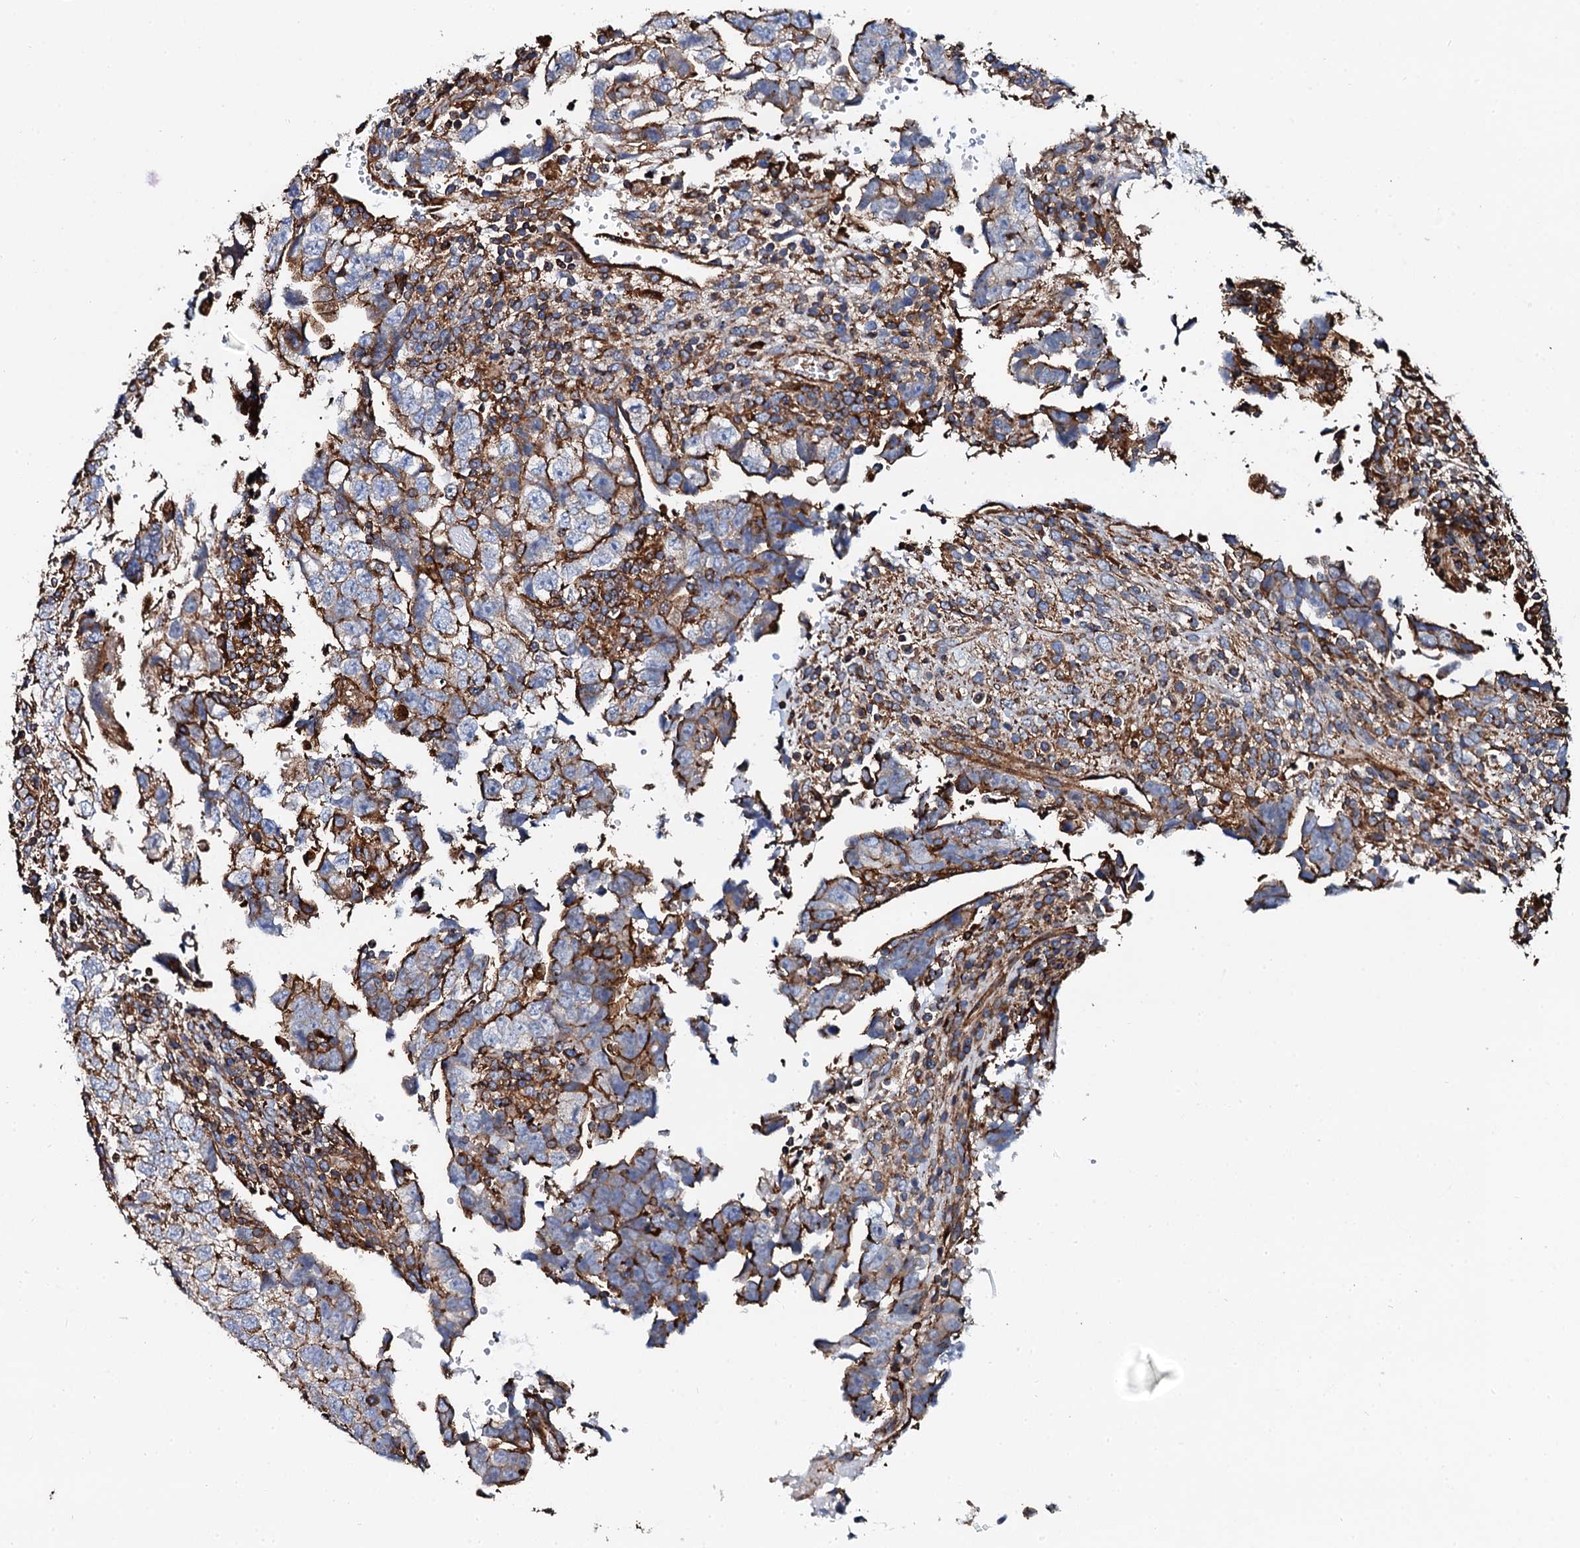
{"staining": {"intensity": "moderate", "quantity": "25%-75%", "location": "cytoplasmic/membranous"}, "tissue": "testis cancer", "cell_type": "Tumor cells", "image_type": "cancer", "snomed": [{"axis": "morphology", "description": "Carcinoma, Embryonal, NOS"}, {"axis": "topography", "description": "Testis"}], "caption": "The image demonstrates immunohistochemical staining of embryonal carcinoma (testis). There is moderate cytoplasmic/membranous positivity is identified in about 25%-75% of tumor cells. Immunohistochemistry stains the protein in brown and the nuclei are stained blue.", "gene": "INTS10", "patient": {"sex": "male", "age": 37}}